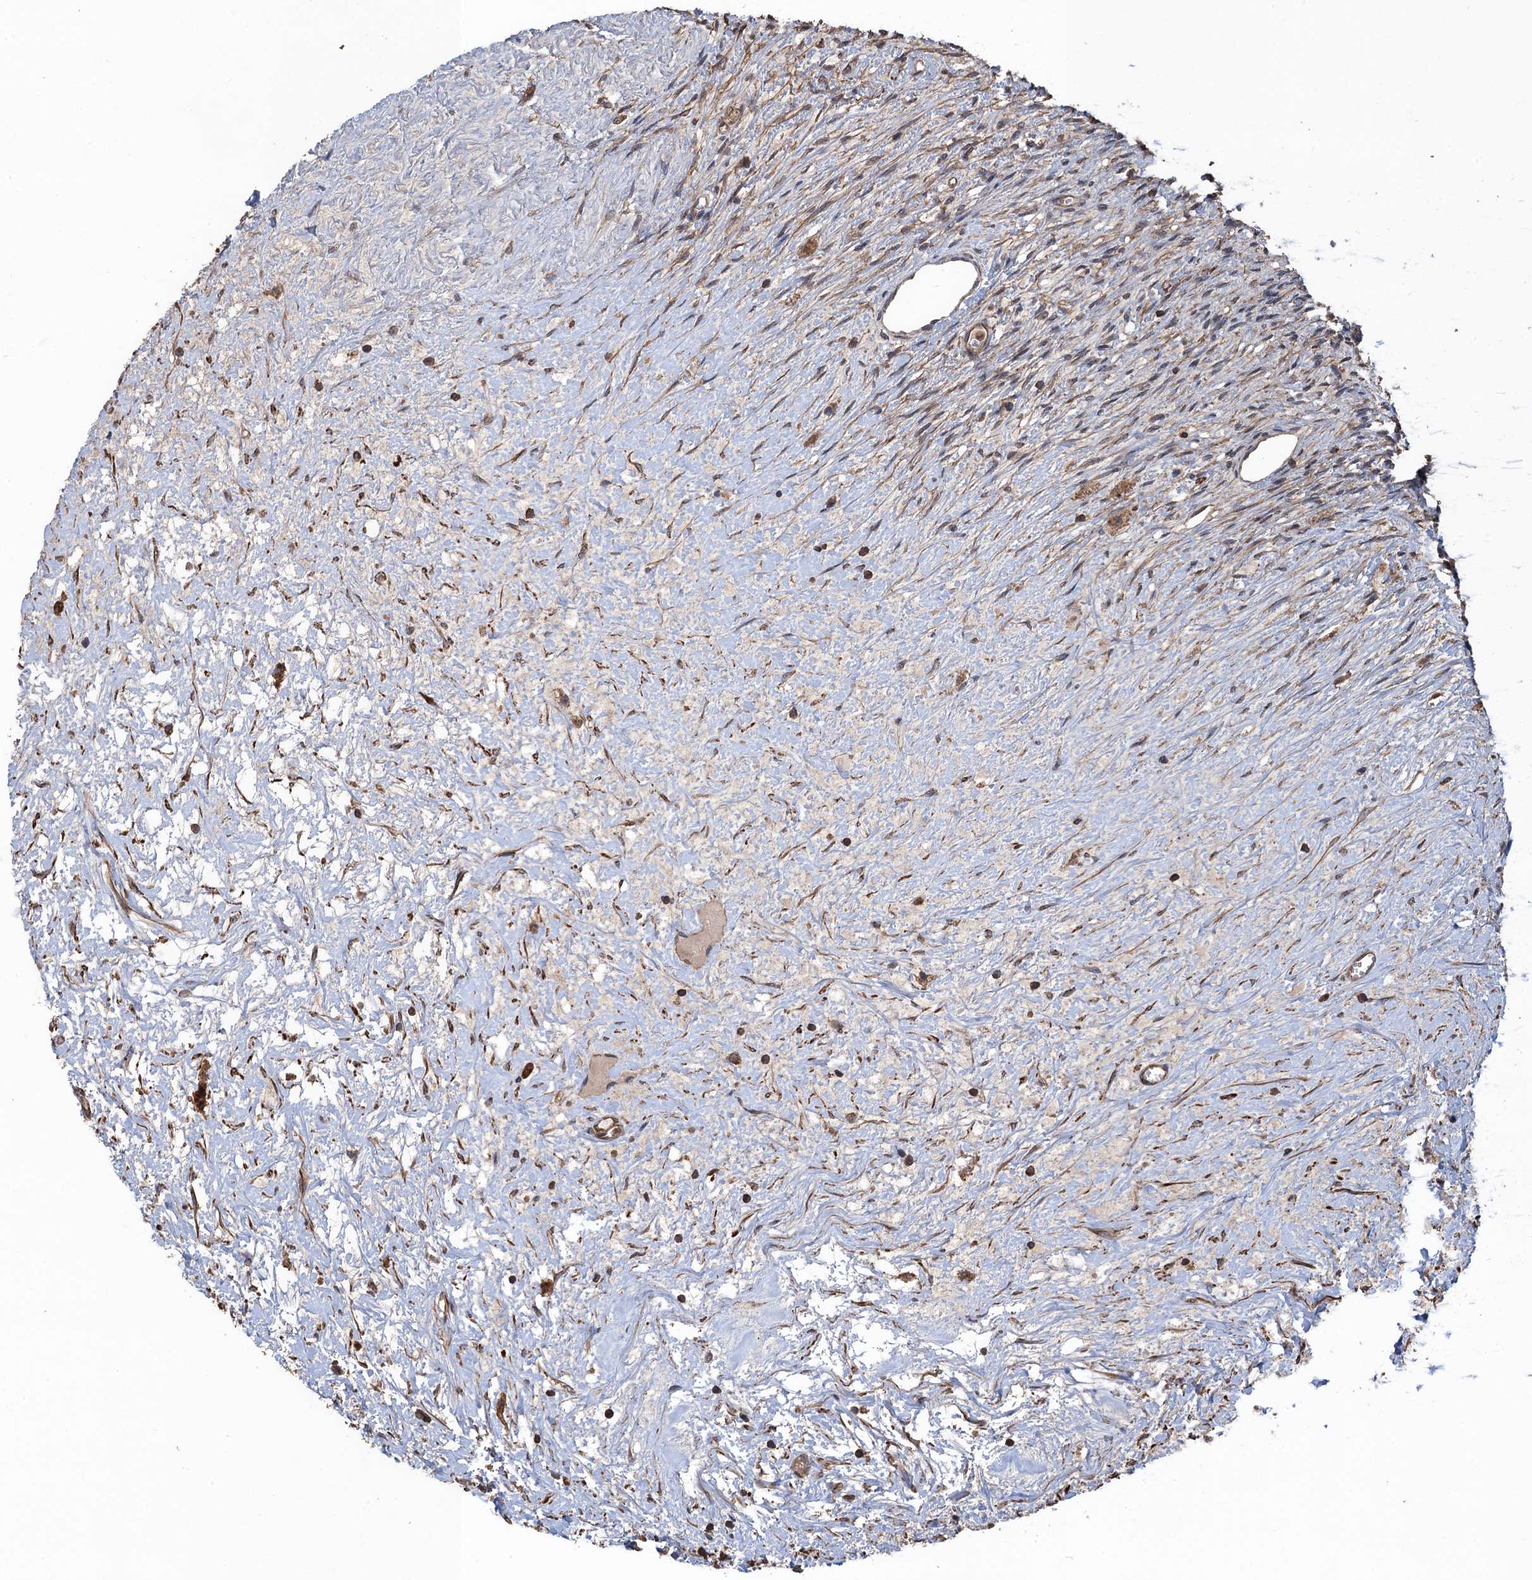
{"staining": {"intensity": "strong", "quantity": ">75%", "location": "cytoplasmic/membranous"}, "tissue": "ovary", "cell_type": "Follicle cells", "image_type": "normal", "snomed": [{"axis": "morphology", "description": "Normal tissue, NOS"}, {"axis": "topography", "description": "Ovary"}], "caption": "IHC staining of normal ovary, which displays high levels of strong cytoplasmic/membranous expression in approximately >75% of follicle cells indicating strong cytoplasmic/membranous protein expression. The staining was performed using DAB (brown) for protein detection and nuclei were counterstained in hematoxylin (blue).", "gene": "PPP4R1", "patient": {"sex": "female", "age": 44}}